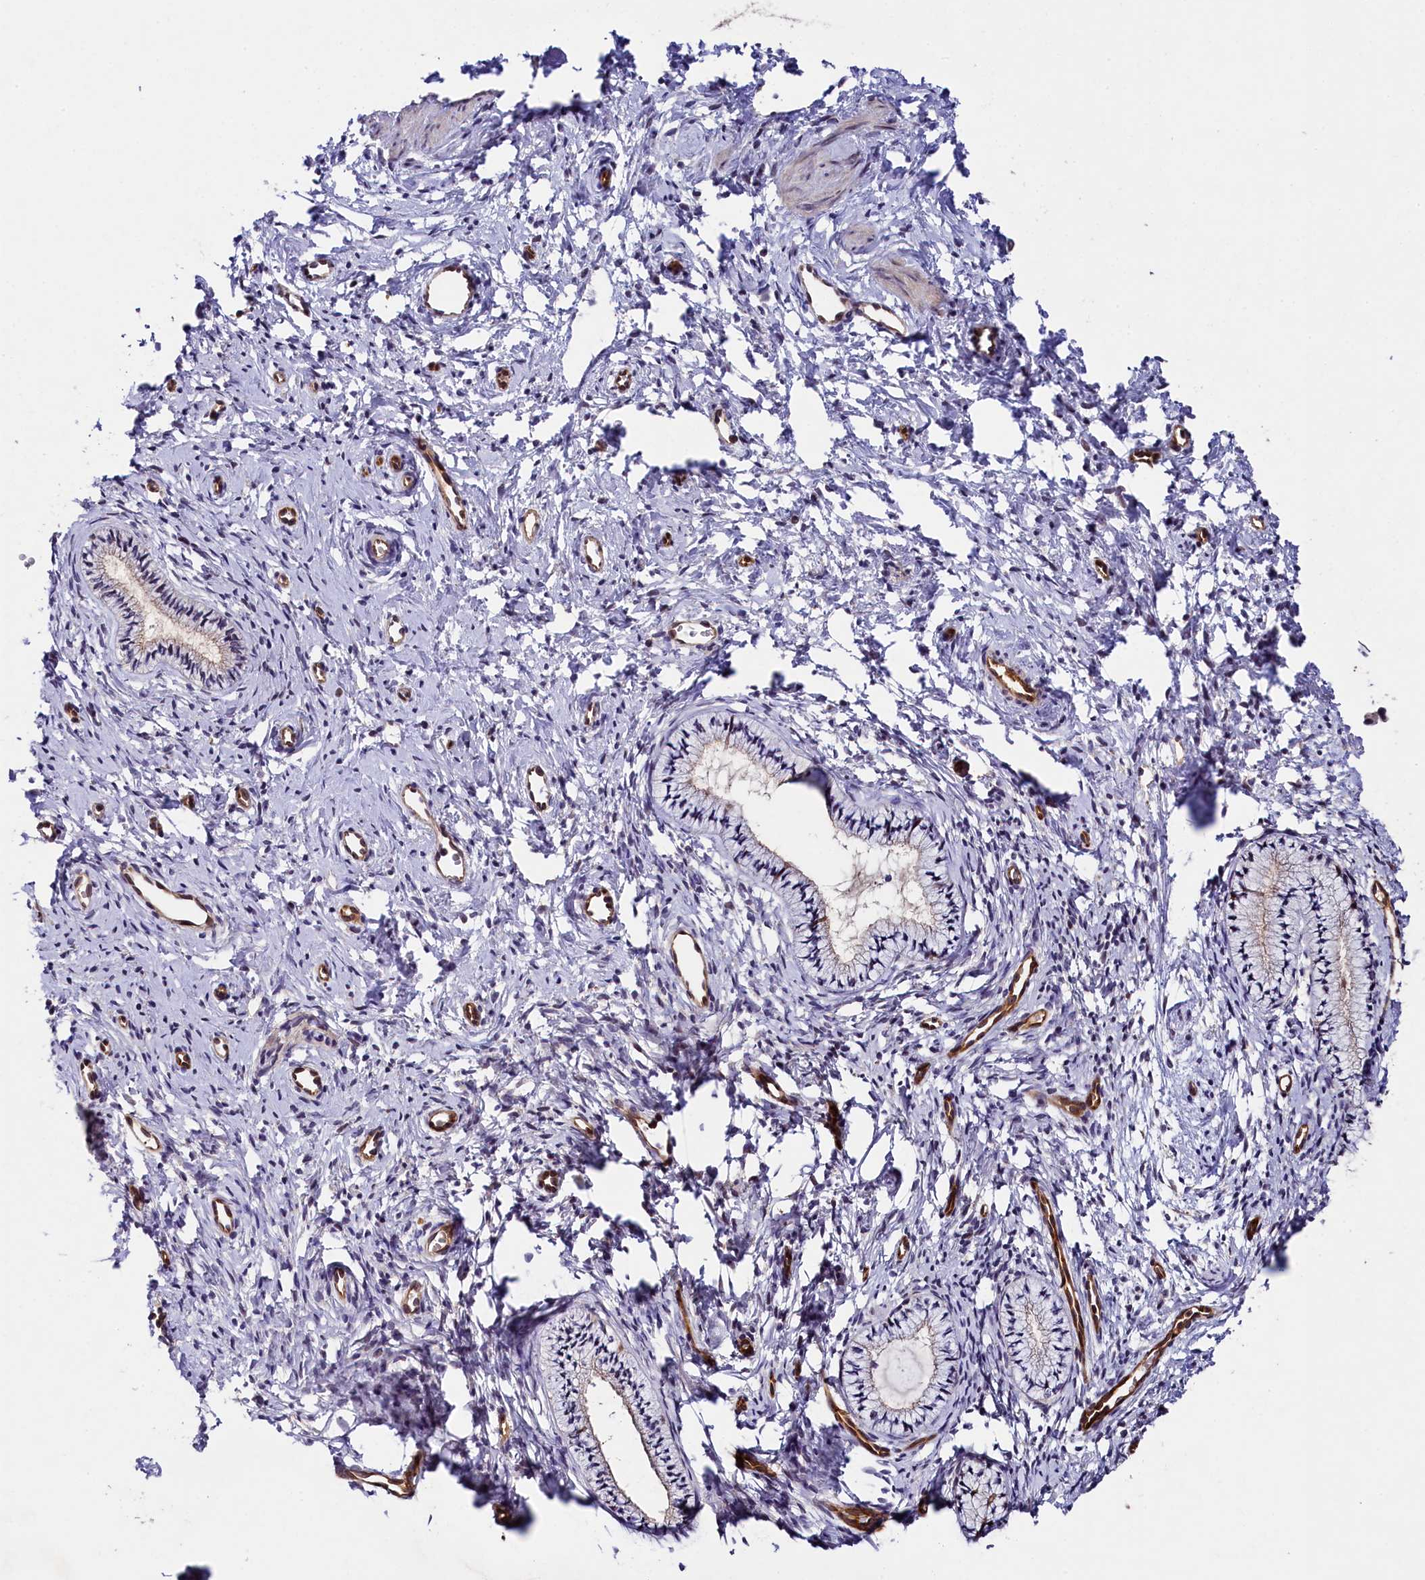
{"staining": {"intensity": "weak", "quantity": "<25%", "location": "cytoplasmic/membranous"}, "tissue": "cervix", "cell_type": "Glandular cells", "image_type": "normal", "snomed": [{"axis": "morphology", "description": "Normal tissue, NOS"}, {"axis": "topography", "description": "Cervix"}], "caption": "This is an IHC image of normal cervix. There is no positivity in glandular cells.", "gene": "SNRK", "patient": {"sex": "female", "age": 57}}